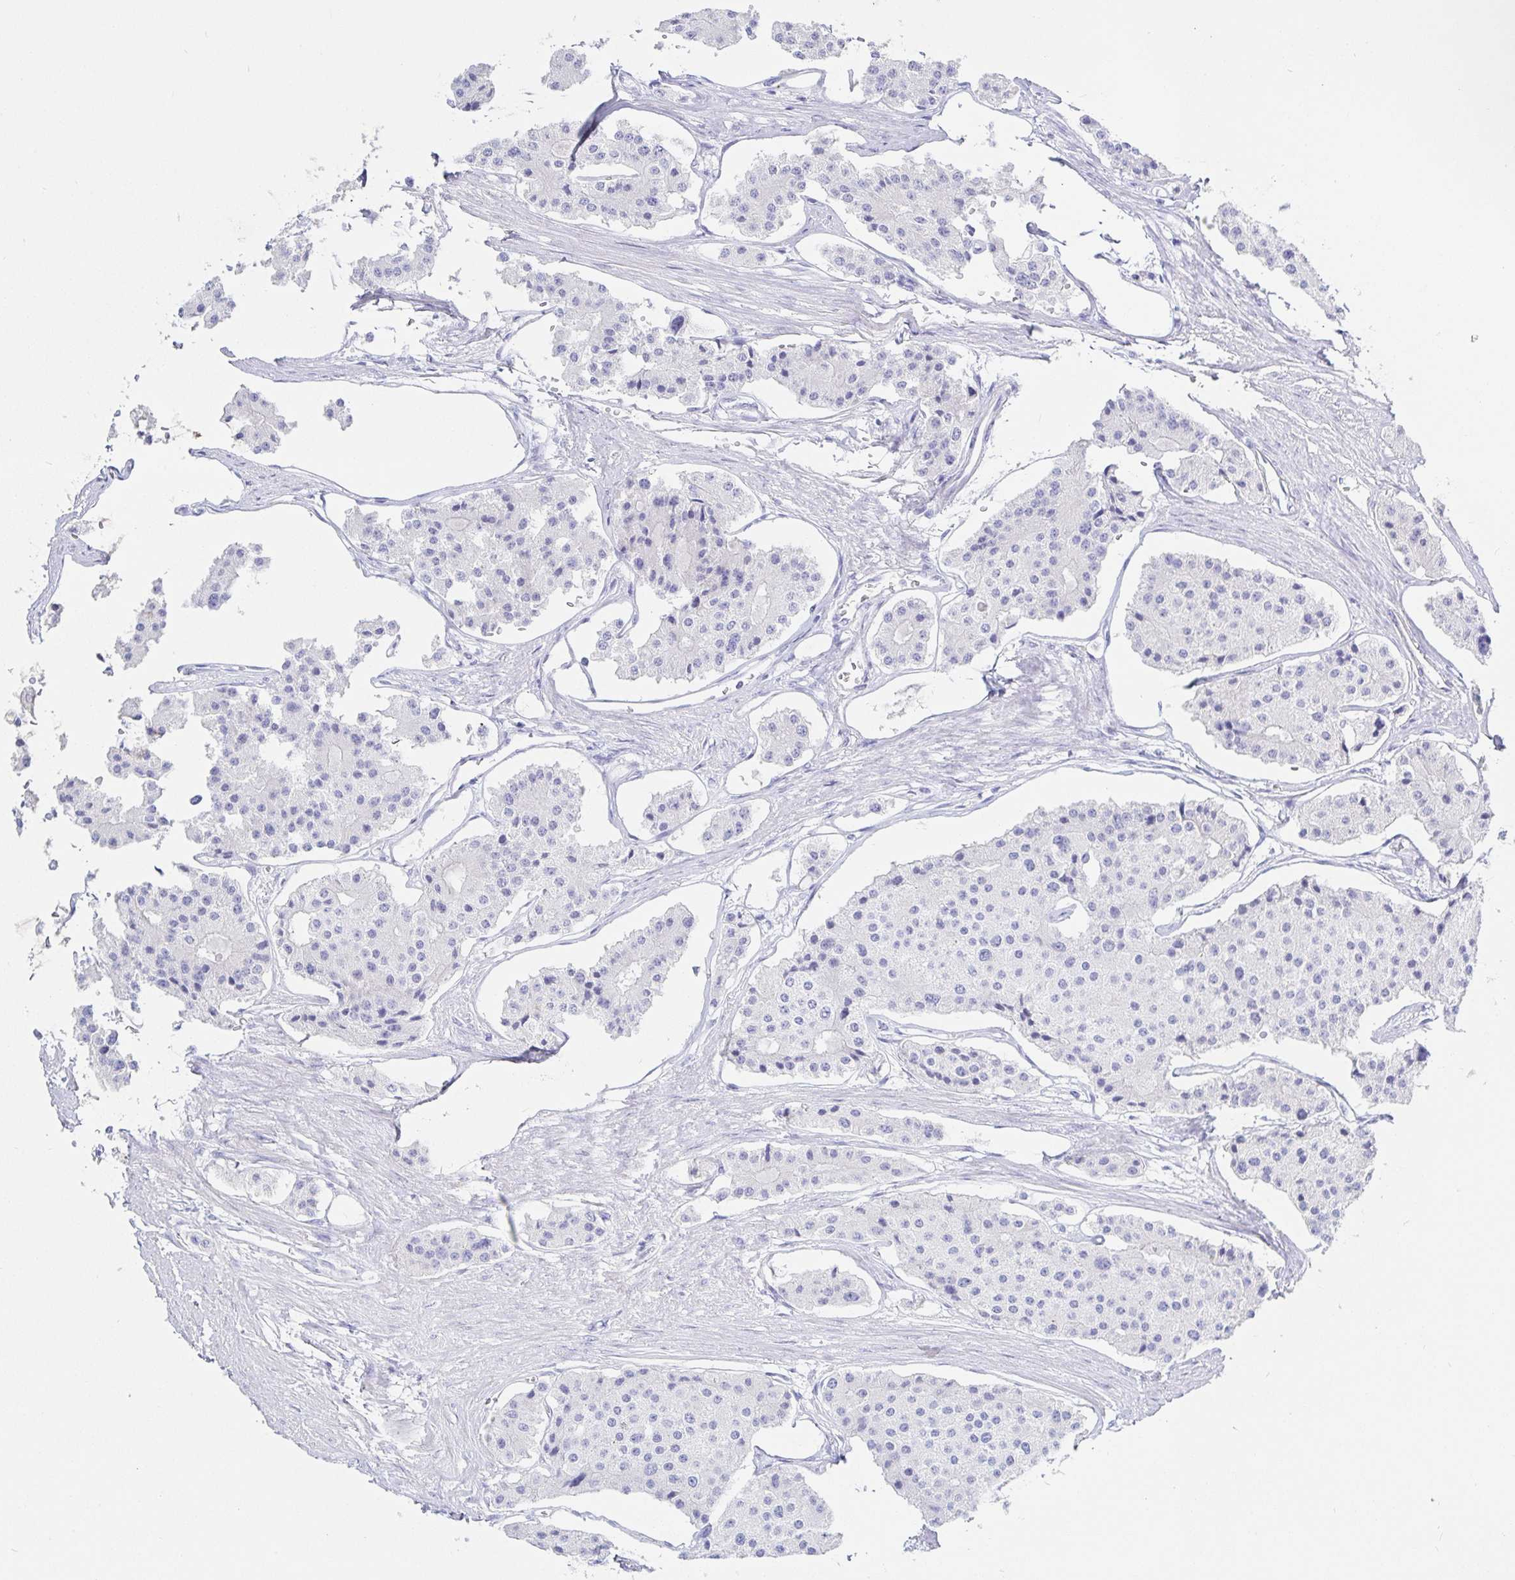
{"staining": {"intensity": "negative", "quantity": "none", "location": "none"}, "tissue": "carcinoid", "cell_type": "Tumor cells", "image_type": "cancer", "snomed": [{"axis": "morphology", "description": "Carcinoid, malignant, NOS"}, {"axis": "topography", "description": "Small intestine"}], "caption": "Carcinoid stained for a protein using IHC exhibits no staining tumor cells.", "gene": "KCNH6", "patient": {"sex": "female", "age": 65}}